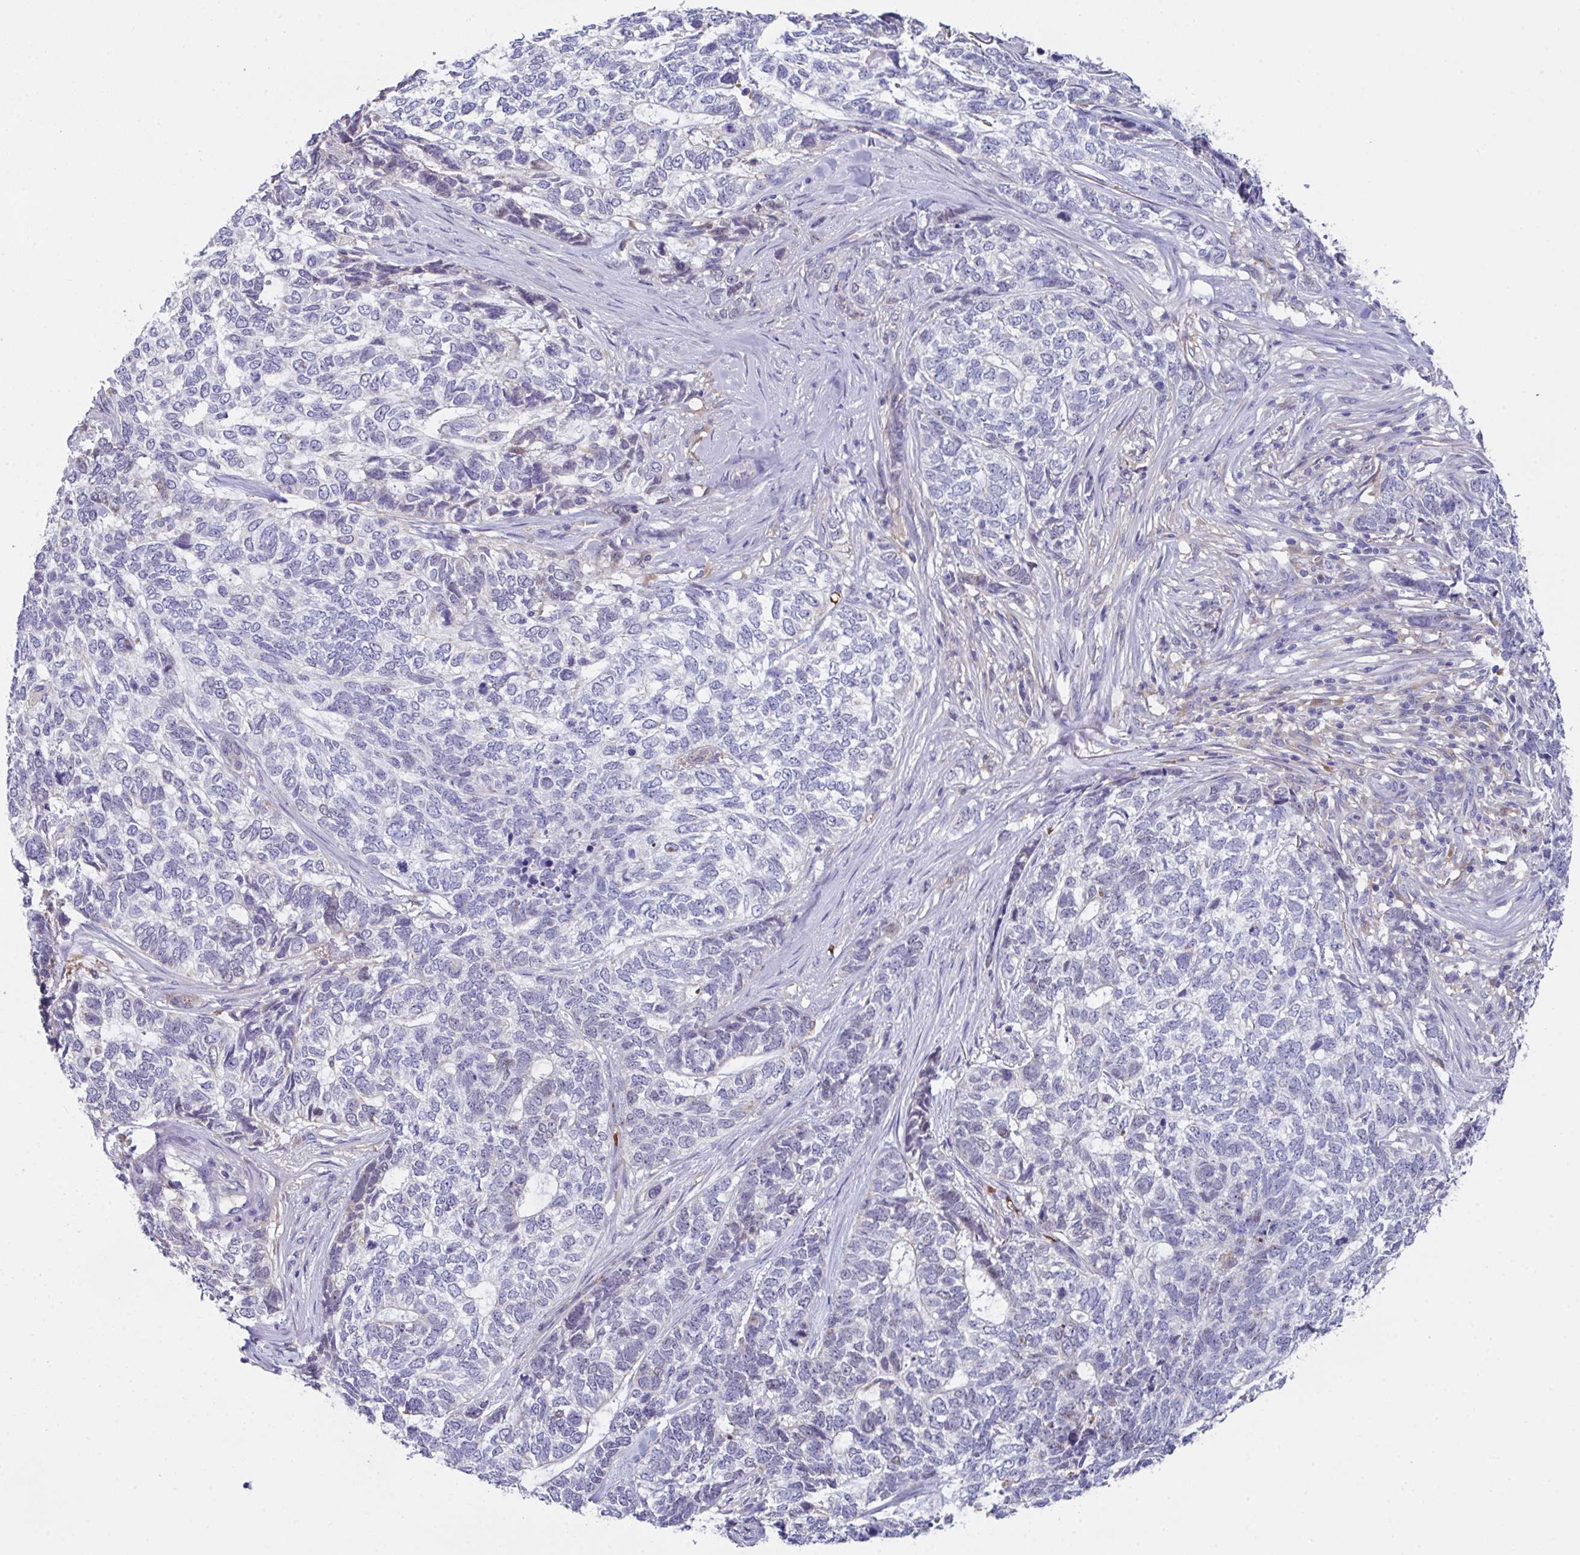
{"staining": {"intensity": "negative", "quantity": "none", "location": "none"}, "tissue": "skin cancer", "cell_type": "Tumor cells", "image_type": "cancer", "snomed": [{"axis": "morphology", "description": "Basal cell carcinoma"}, {"axis": "topography", "description": "Skin"}], "caption": "Immunohistochemical staining of human skin basal cell carcinoma displays no significant expression in tumor cells.", "gene": "TFAP2C", "patient": {"sex": "female", "age": 65}}